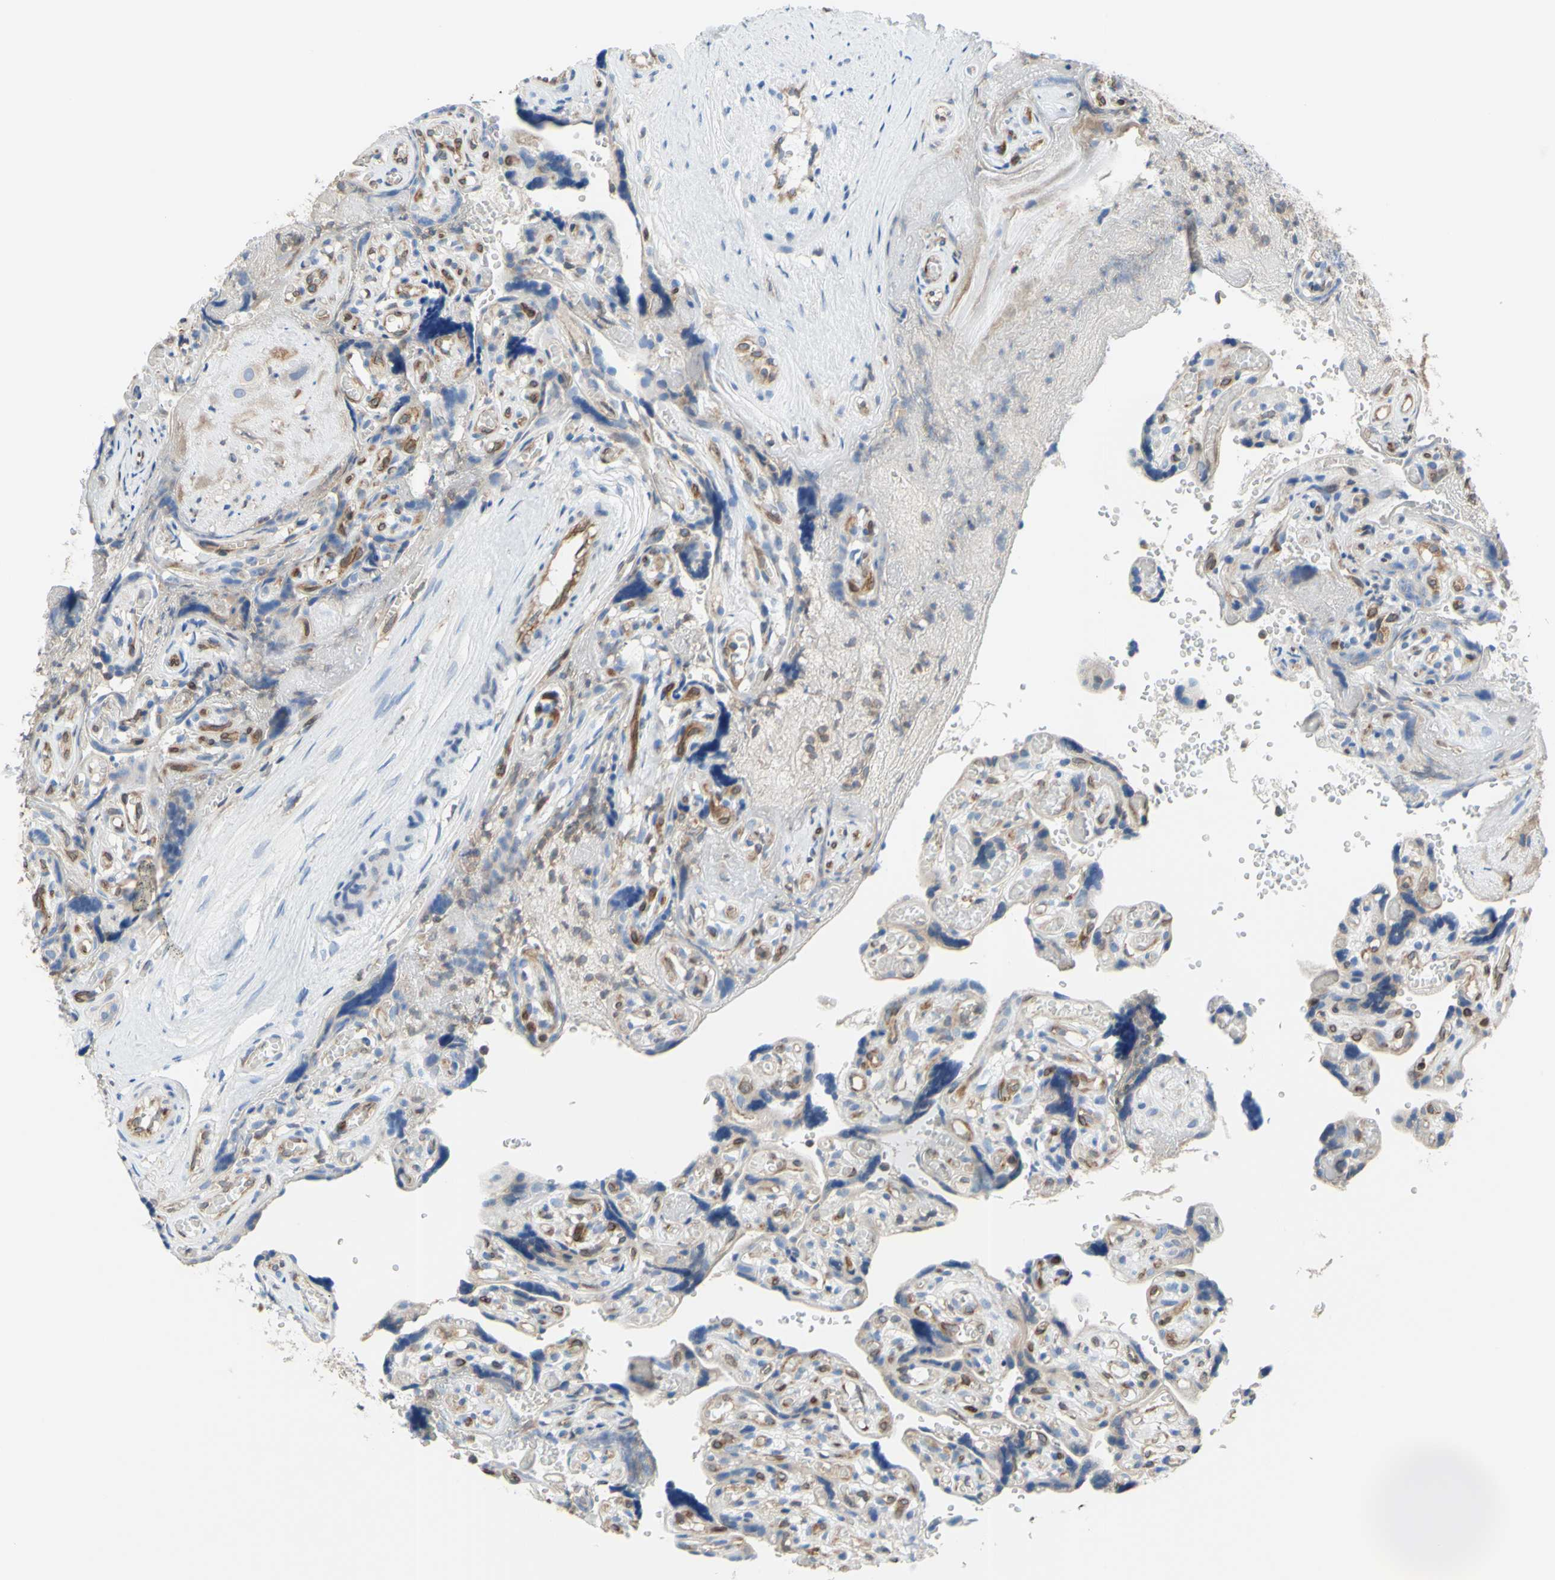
{"staining": {"intensity": "strong", "quantity": ">75%", "location": "cytoplasmic/membranous"}, "tissue": "placenta", "cell_type": "Trophoblastic cells", "image_type": "normal", "snomed": [{"axis": "morphology", "description": "Normal tissue, NOS"}, {"axis": "topography", "description": "Placenta"}], "caption": "This is a photomicrograph of immunohistochemistry staining of benign placenta, which shows strong positivity in the cytoplasmic/membranous of trophoblastic cells.", "gene": "MGST2", "patient": {"sex": "female", "age": 30}}